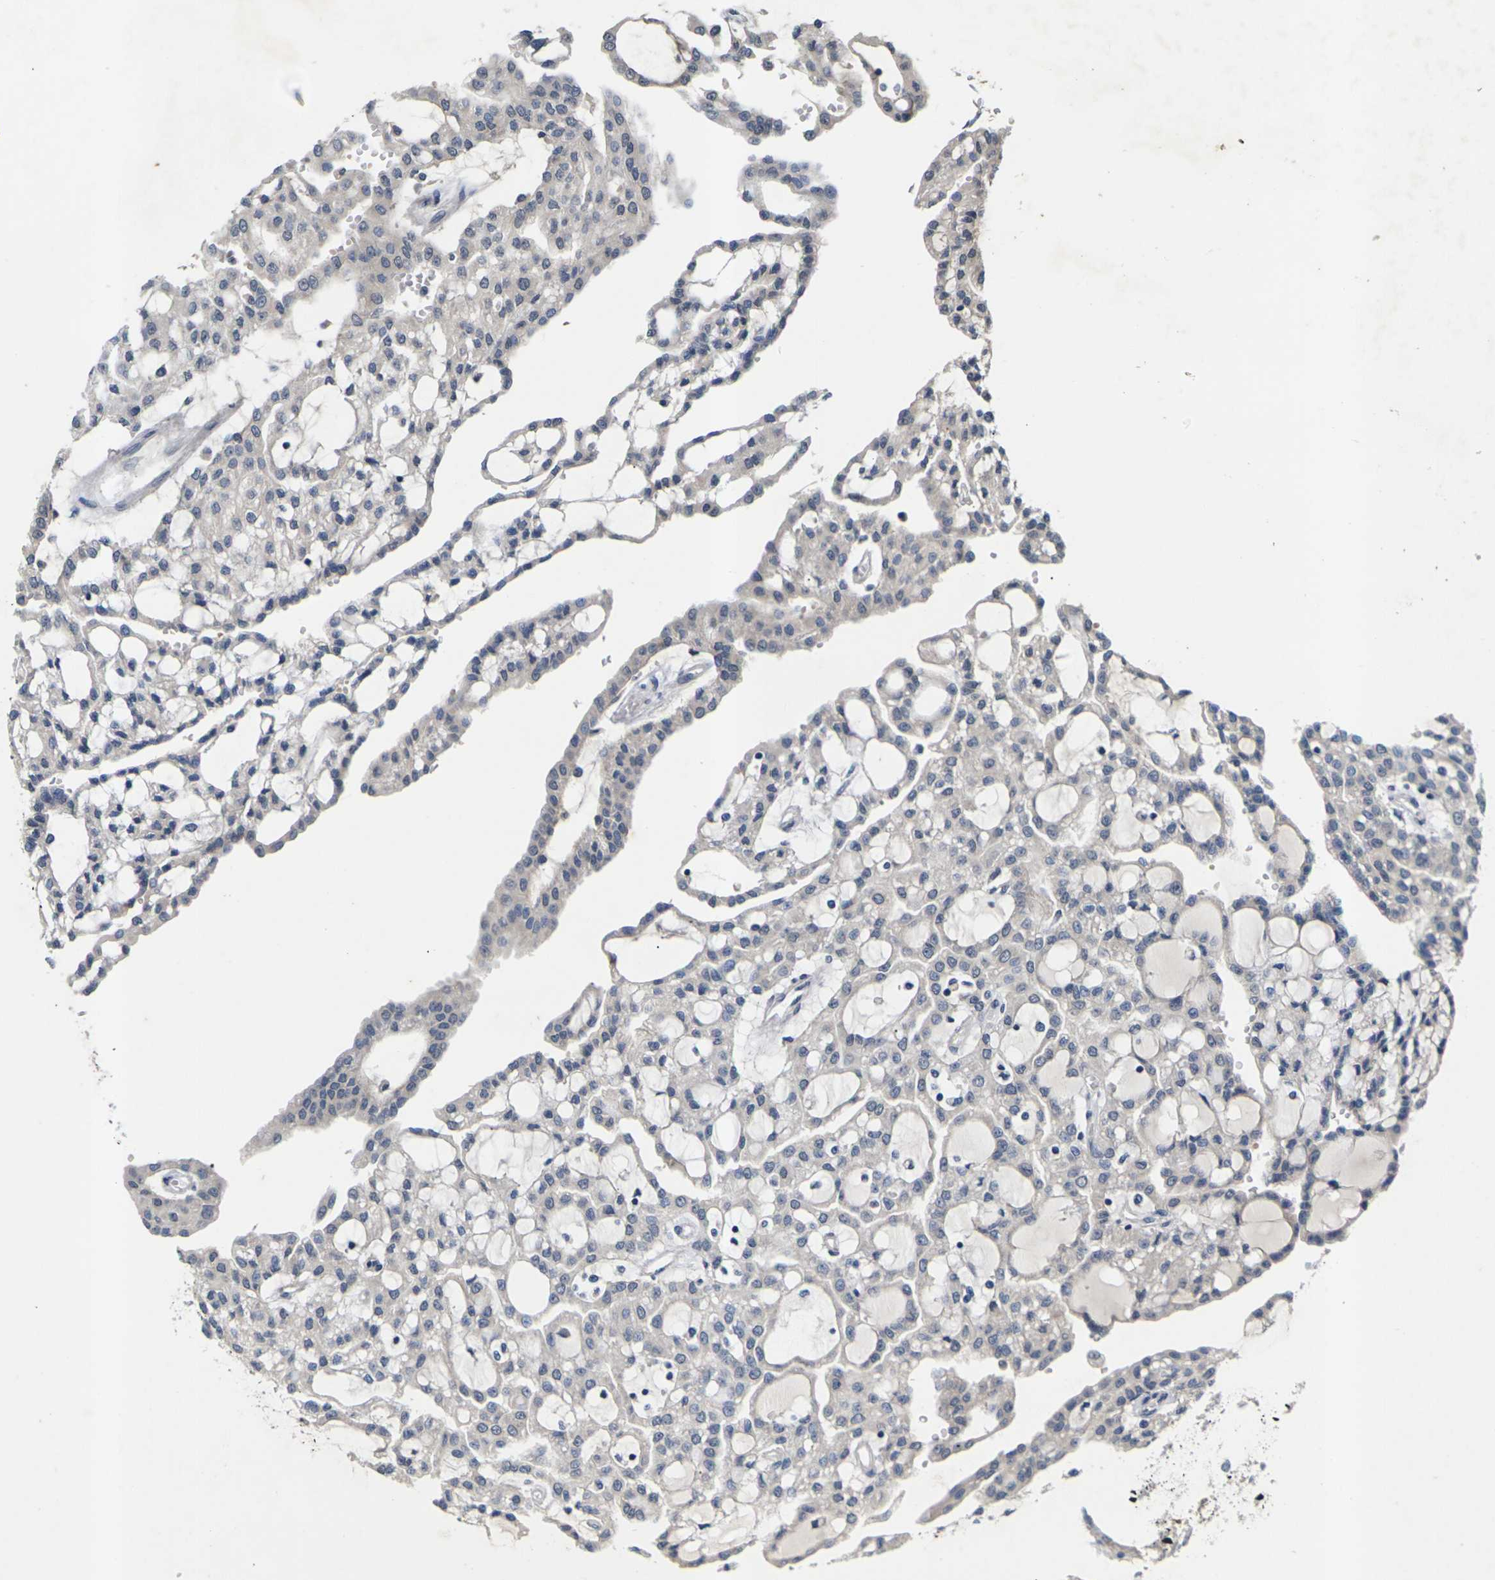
{"staining": {"intensity": "negative", "quantity": "none", "location": "none"}, "tissue": "renal cancer", "cell_type": "Tumor cells", "image_type": "cancer", "snomed": [{"axis": "morphology", "description": "Adenocarcinoma, NOS"}, {"axis": "topography", "description": "Kidney"}], "caption": "Image shows no protein expression in tumor cells of adenocarcinoma (renal) tissue.", "gene": "SLC2A2", "patient": {"sex": "male", "age": 63}}